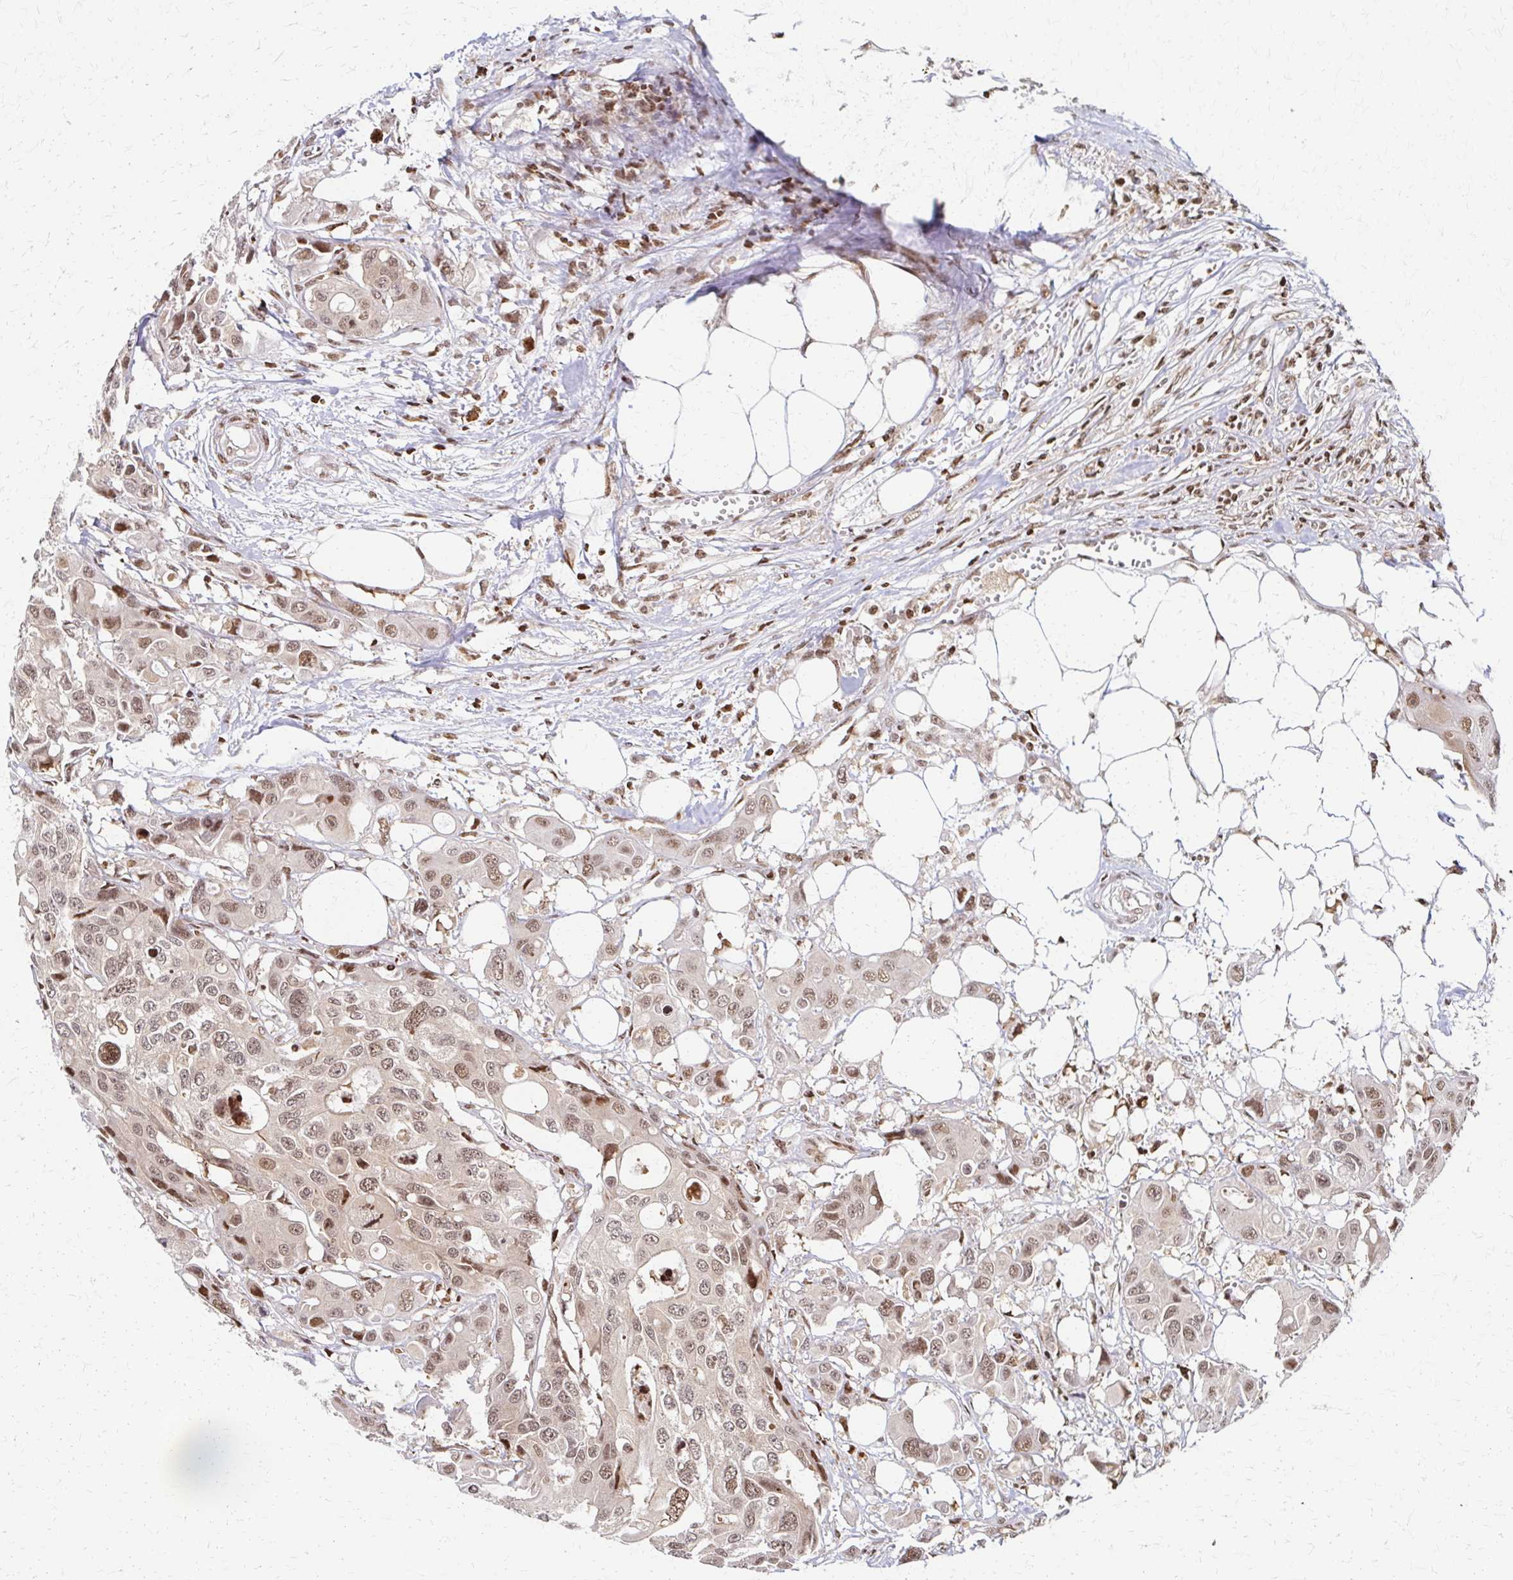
{"staining": {"intensity": "weak", "quantity": ">75%", "location": "nuclear"}, "tissue": "colorectal cancer", "cell_type": "Tumor cells", "image_type": "cancer", "snomed": [{"axis": "morphology", "description": "Adenocarcinoma, NOS"}, {"axis": "topography", "description": "Colon"}], "caption": "Colorectal cancer stained with DAB immunohistochemistry displays low levels of weak nuclear positivity in approximately >75% of tumor cells. (Brightfield microscopy of DAB IHC at high magnification).", "gene": "PSMD7", "patient": {"sex": "male", "age": 77}}